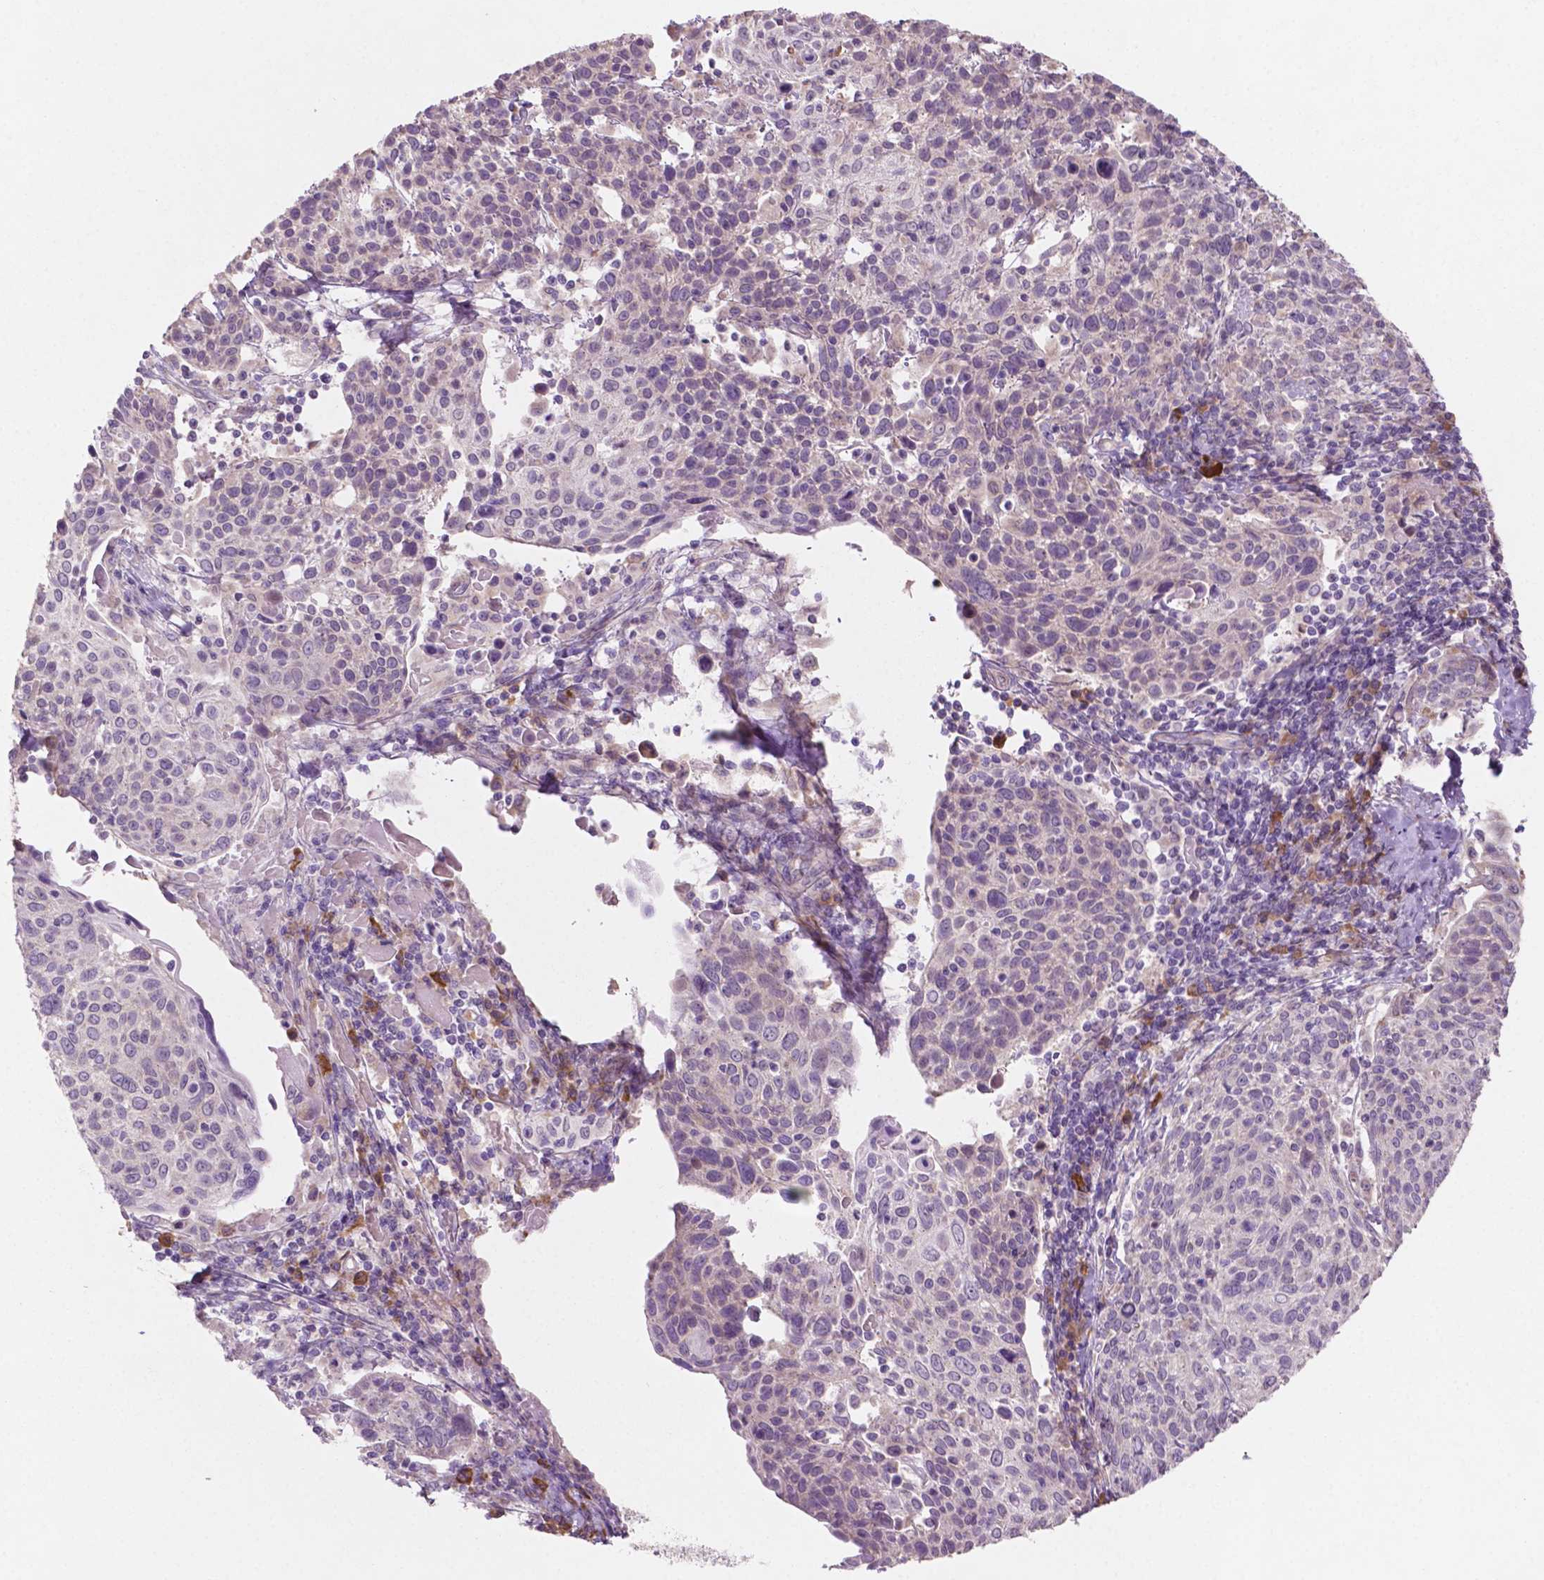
{"staining": {"intensity": "negative", "quantity": "none", "location": "none"}, "tissue": "cervical cancer", "cell_type": "Tumor cells", "image_type": "cancer", "snomed": [{"axis": "morphology", "description": "Squamous cell carcinoma, NOS"}, {"axis": "topography", "description": "Cervix"}], "caption": "Cervical cancer stained for a protein using immunohistochemistry shows no staining tumor cells.", "gene": "LRP1B", "patient": {"sex": "female", "age": 61}}